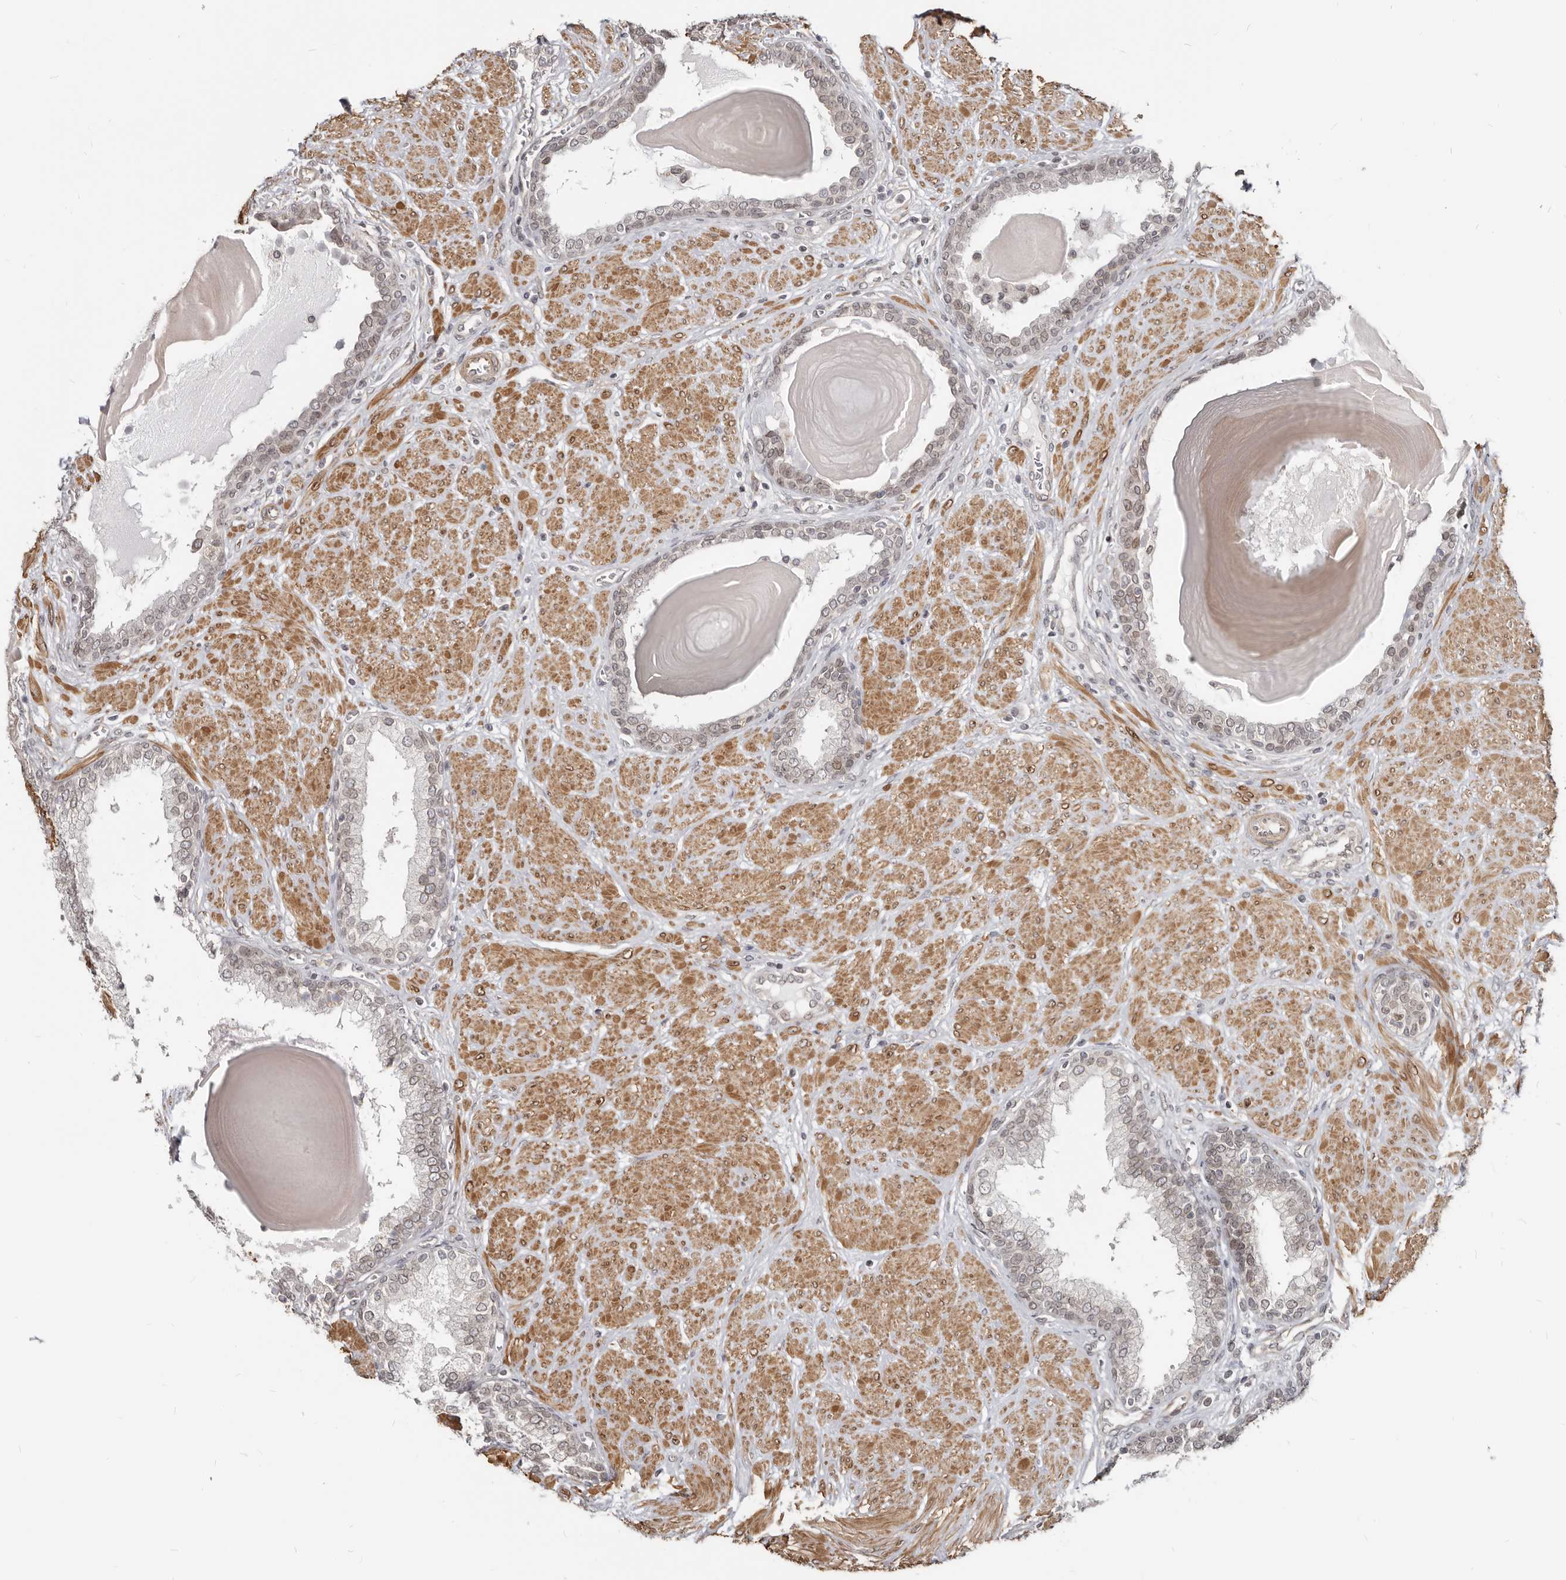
{"staining": {"intensity": "weak", "quantity": "25%-75%", "location": "cytoplasmic/membranous,nuclear"}, "tissue": "prostate", "cell_type": "Glandular cells", "image_type": "normal", "snomed": [{"axis": "morphology", "description": "Normal tissue, NOS"}, {"axis": "topography", "description": "Prostate"}], "caption": "Weak cytoplasmic/membranous,nuclear positivity for a protein is present in about 25%-75% of glandular cells of normal prostate using IHC.", "gene": "NUP153", "patient": {"sex": "male", "age": 51}}